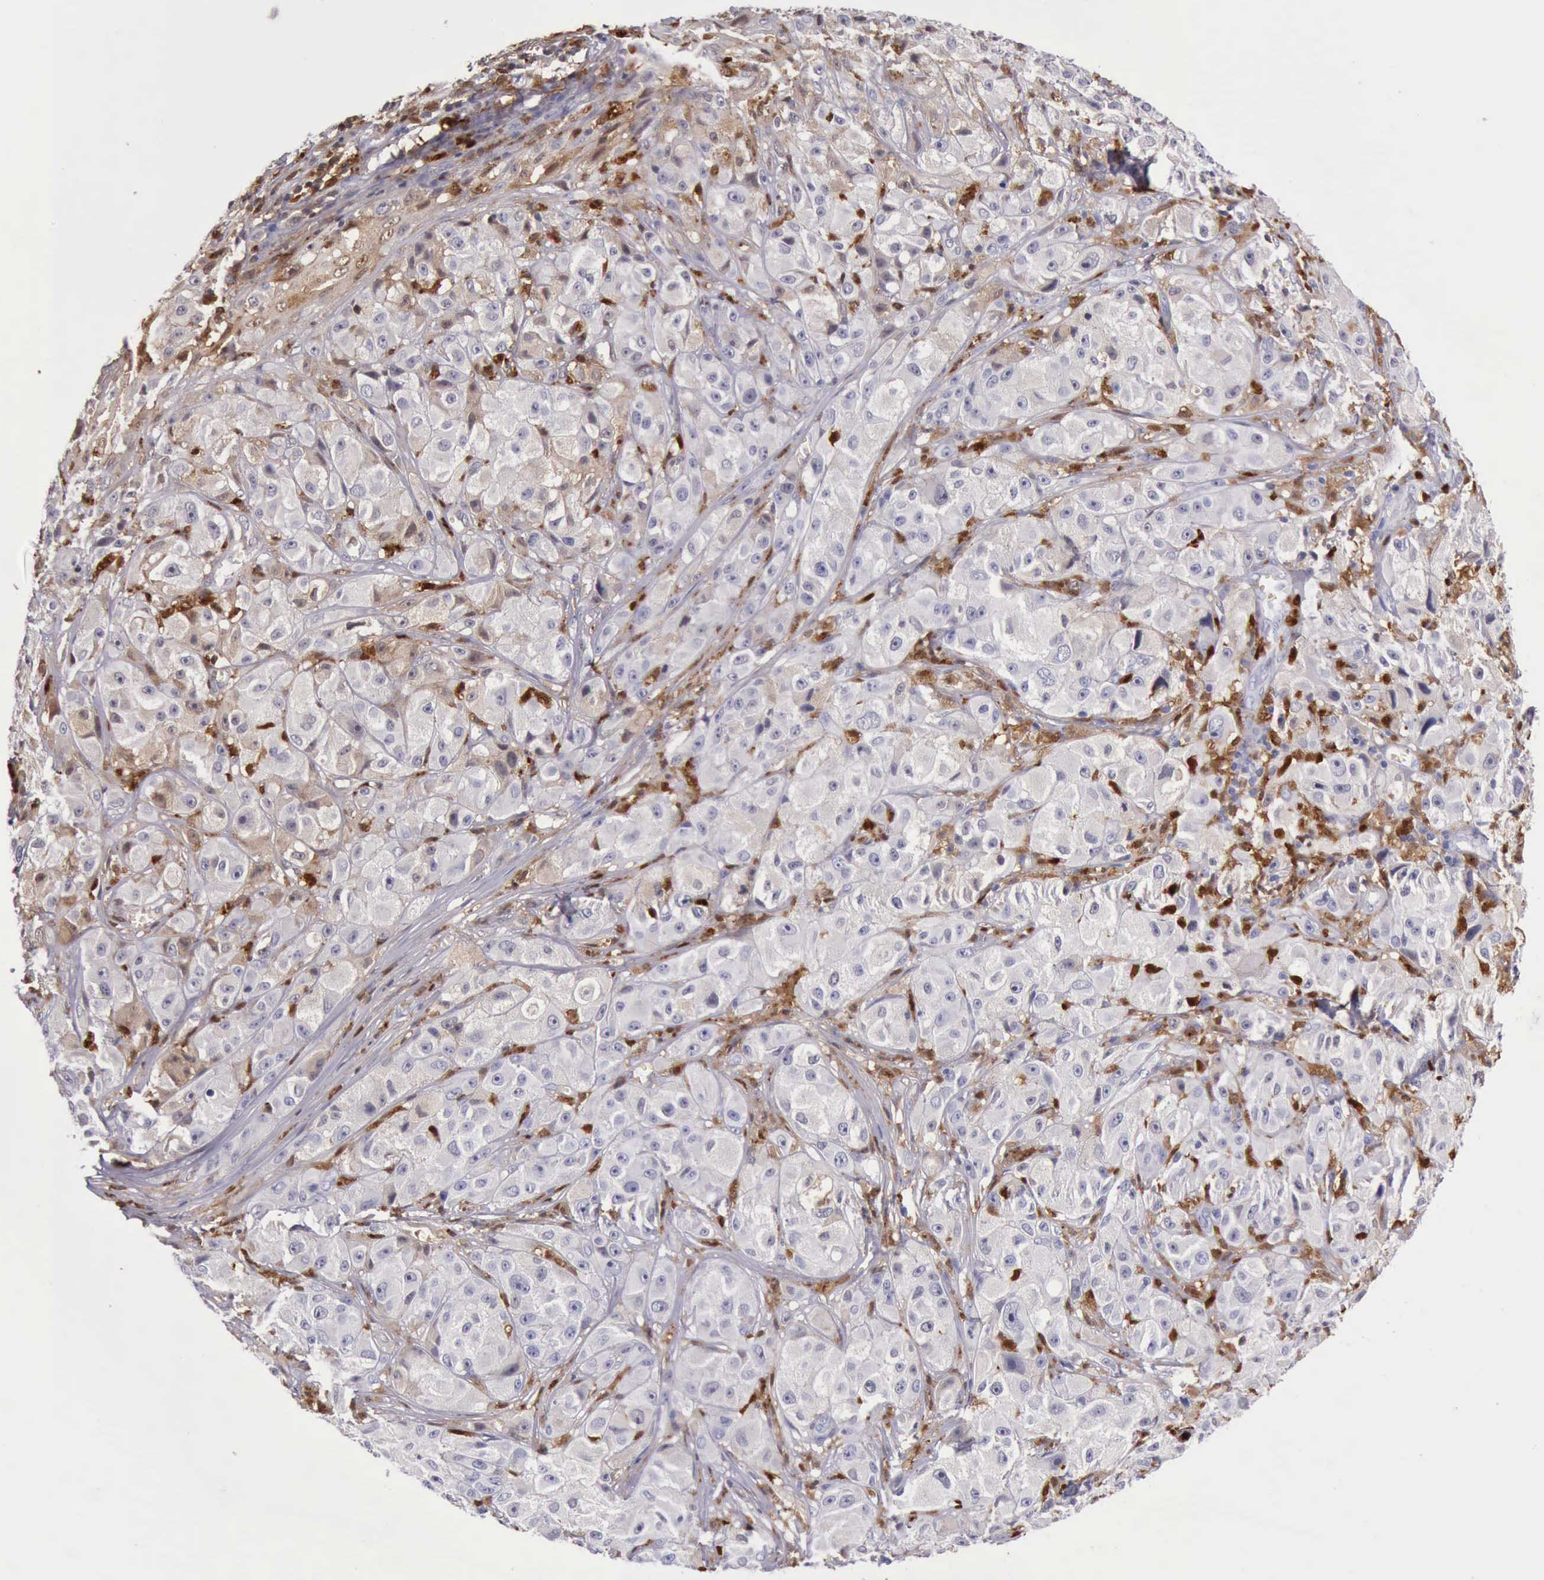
{"staining": {"intensity": "negative", "quantity": "none", "location": "none"}, "tissue": "melanoma", "cell_type": "Tumor cells", "image_type": "cancer", "snomed": [{"axis": "morphology", "description": "Malignant melanoma, NOS"}, {"axis": "topography", "description": "Skin"}], "caption": "Immunohistochemistry (IHC) micrograph of melanoma stained for a protein (brown), which shows no expression in tumor cells. Nuclei are stained in blue.", "gene": "CSTA", "patient": {"sex": "male", "age": 56}}